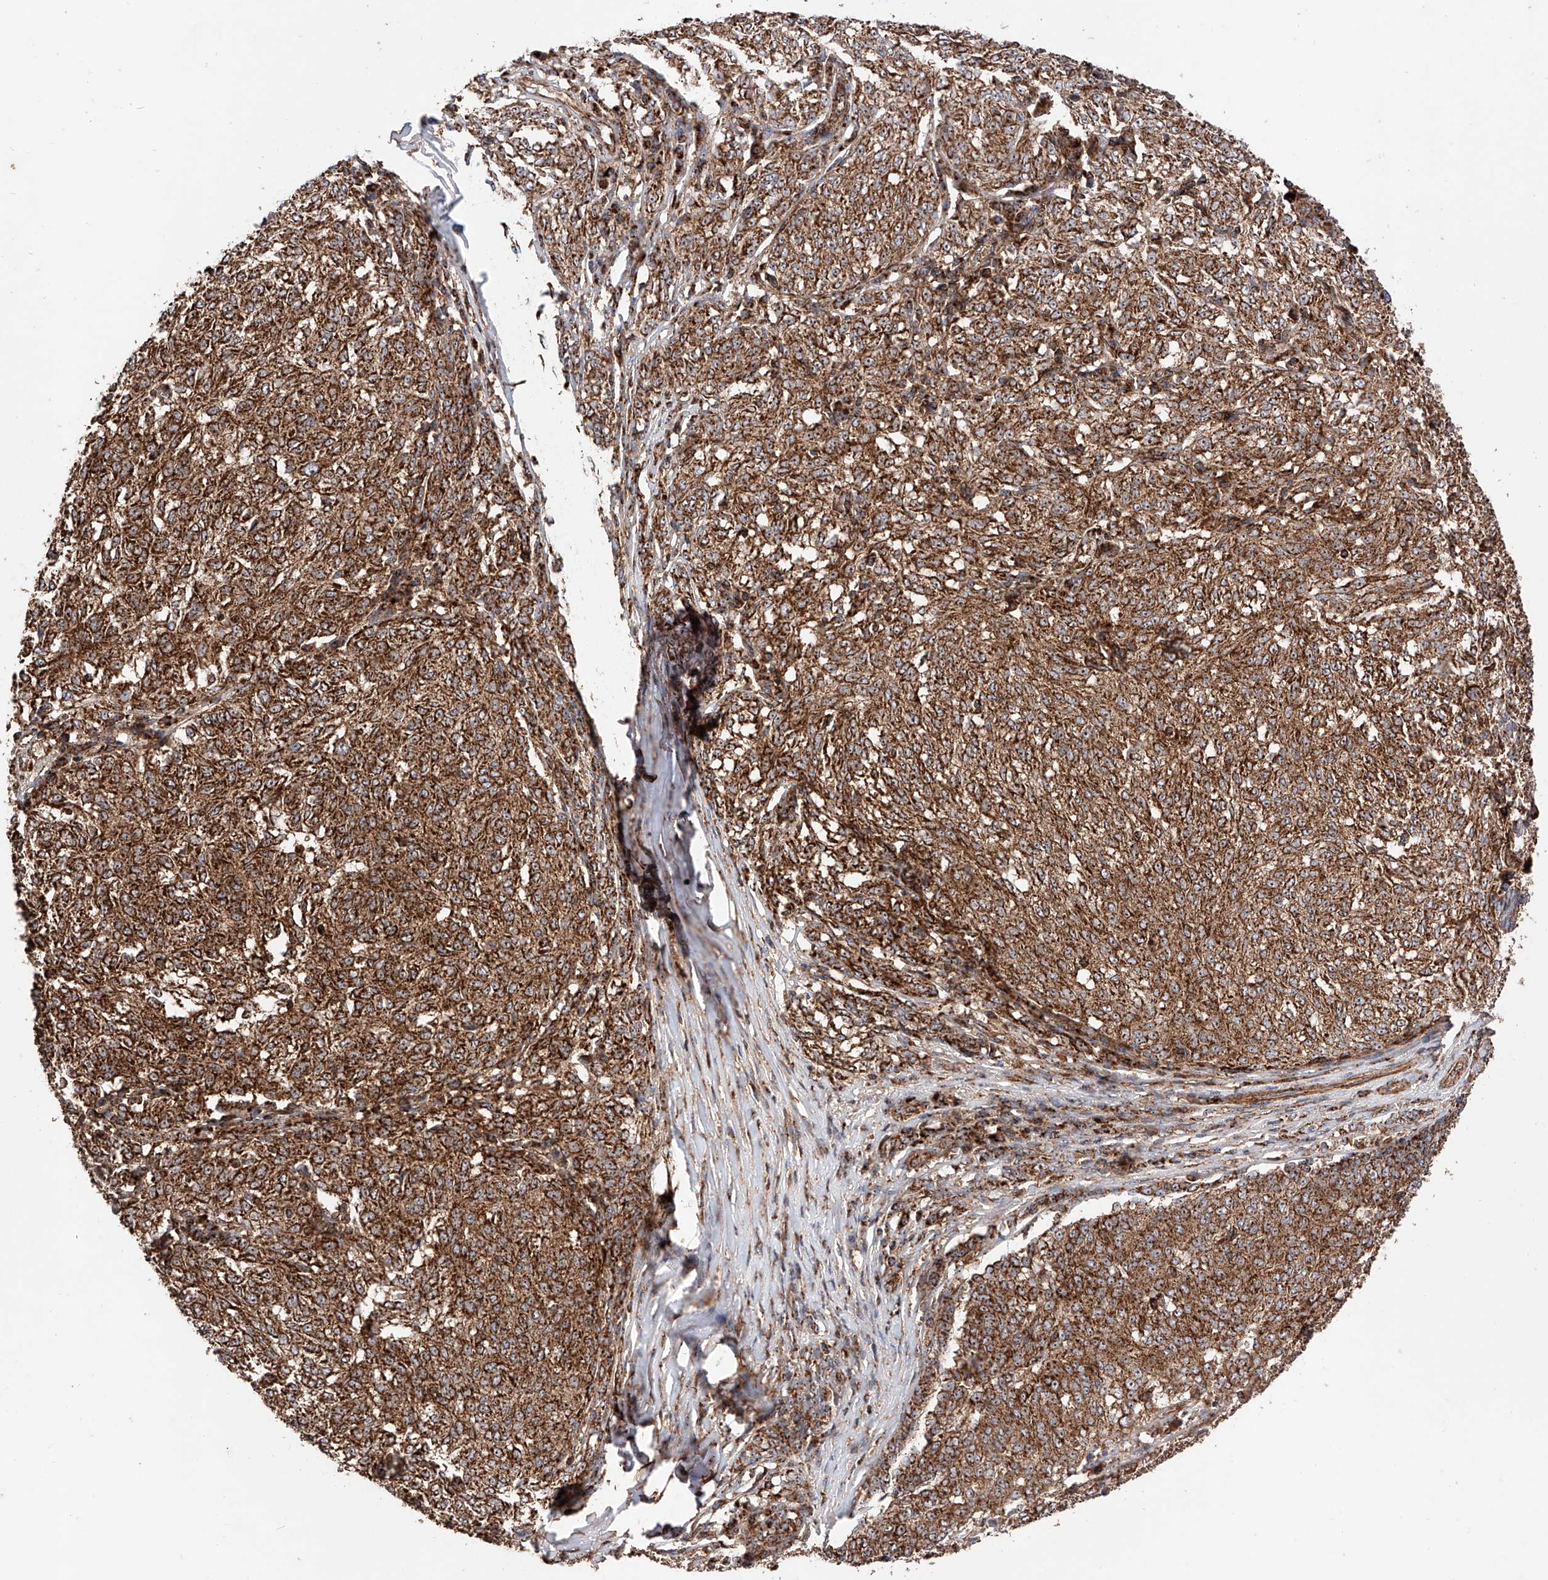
{"staining": {"intensity": "strong", "quantity": ">75%", "location": "cytoplasmic/membranous"}, "tissue": "melanoma", "cell_type": "Tumor cells", "image_type": "cancer", "snomed": [{"axis": "morphology", "description": "Malignant melanoma, NOS"}, {"axis": "topography", "description": "Skin"}], "caption": "This photomicrograph displays malignant melanoma stained with IHC to label a protein in brown. The cytoplasmic/membranous of tumor cells show strong positivity for the protein. Nuclei are counter-stained blue.", "gene": "PISD", "patient": {"sex": "female", "age": 72}}